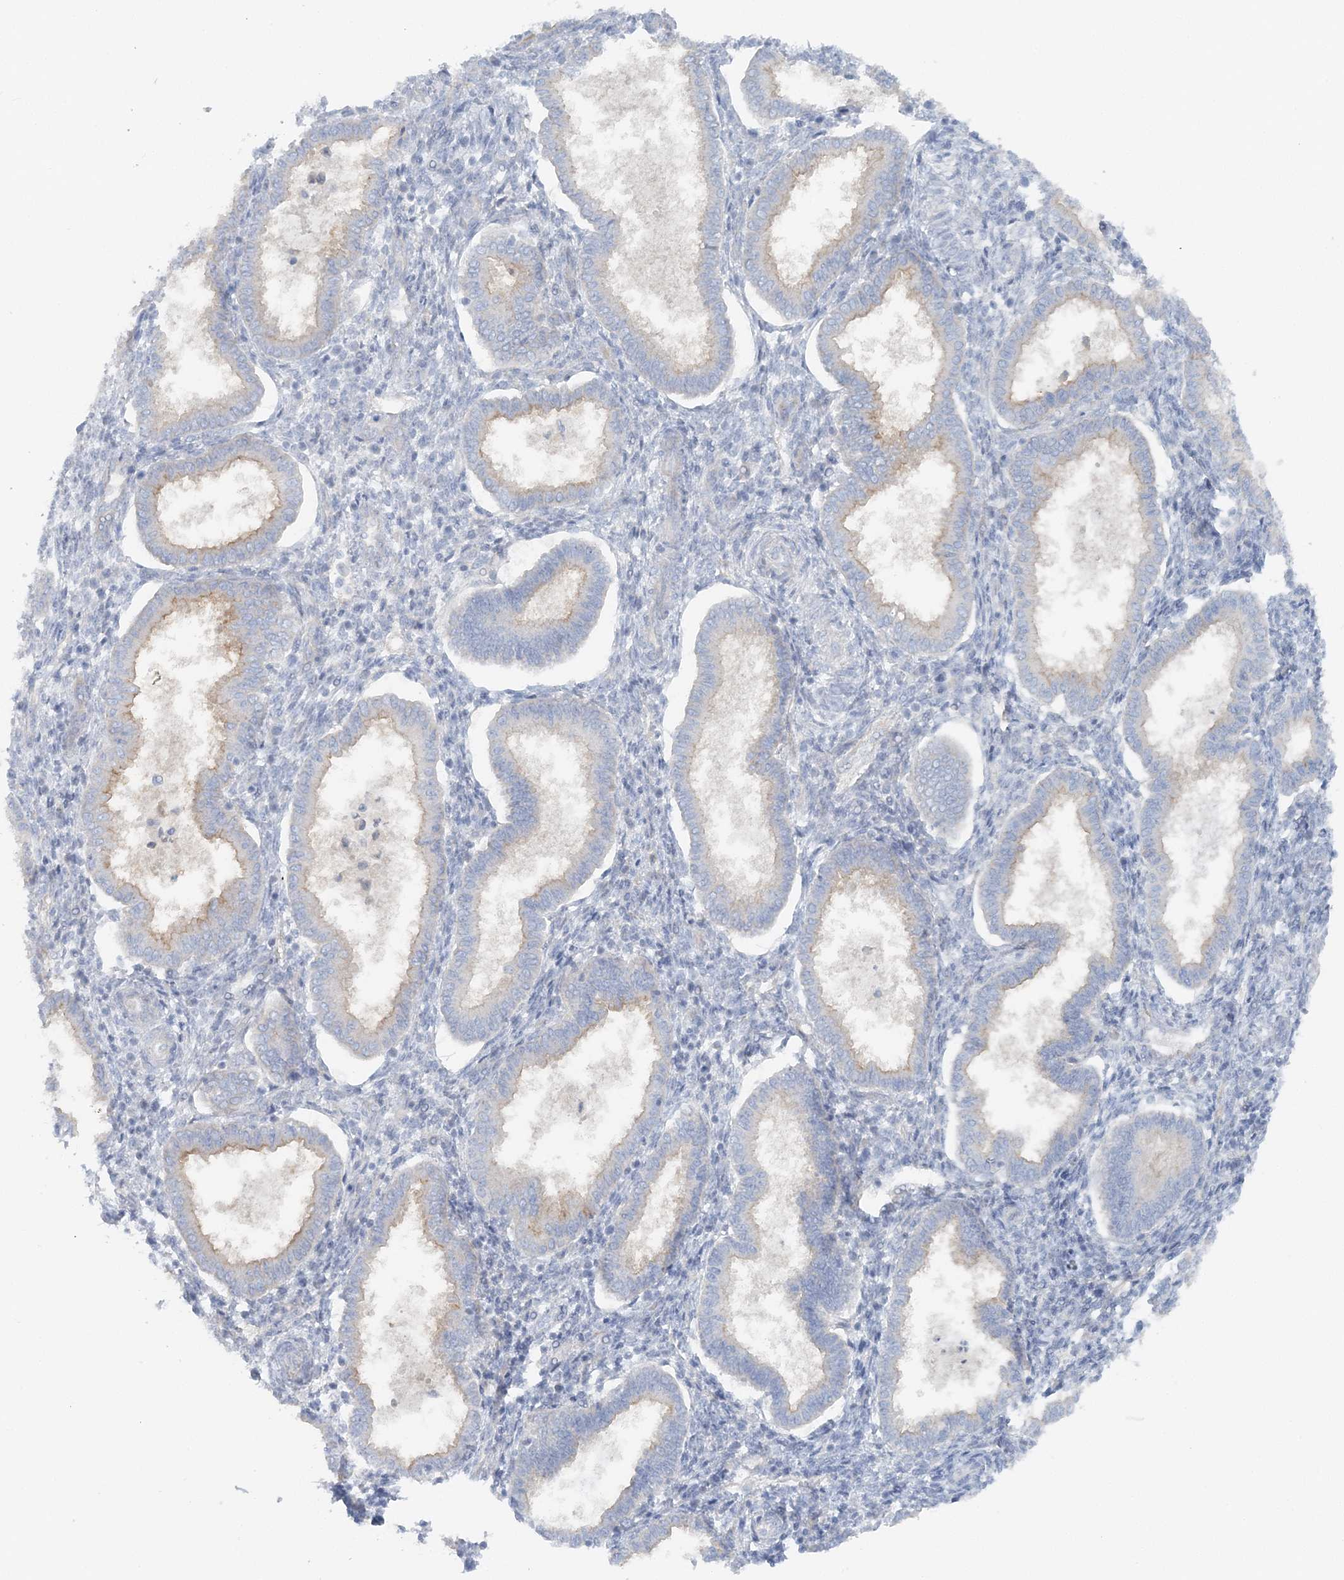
{"staining": {"intensity": "negative", "quantity": "none", "location": "none"}, "tissue": "endometrium", "cell_type": "Cells in endometrial stroma", "image_type": "normal", "snomed": [{"axis": "morphology", "description": "Normal tissue, NOS"}, {"axis": "topography", "description": "Endometrium"}], "caption": "DAB (3,3'-diaminobenzidine) immunohistochemical staining of normal endometrium demonstrates no significant staining in cells in endometrial stroma.", "gene": "ATP11A", "patient": {"sex": "female", "age": 24}}